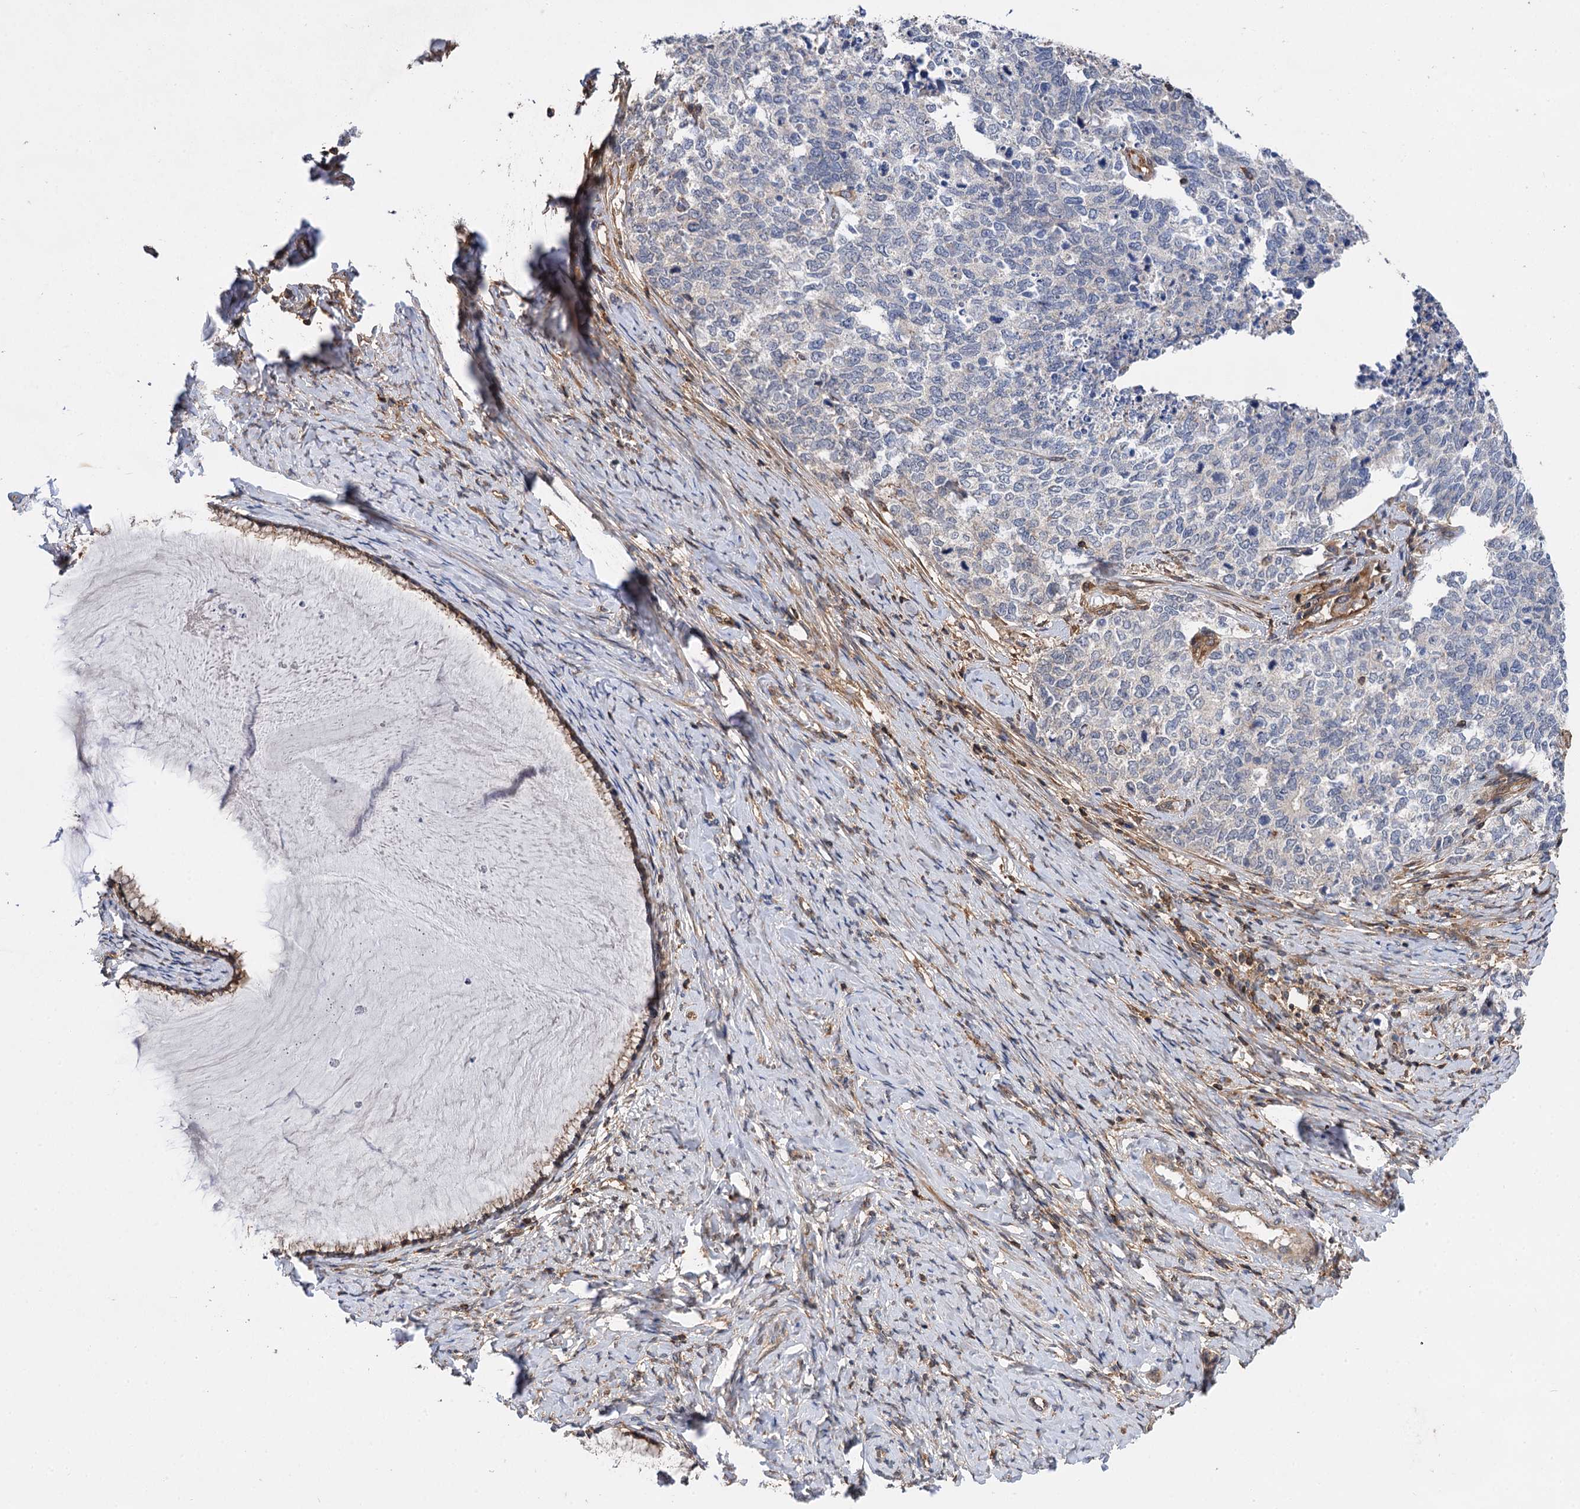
{"staining": {"intensity": "negative", "quantity": "none", "location": "none"}, "tissue": "cervical cancer", "cell_type": "Tumor cells", "image_type": "cancer", "snomed": [{"axis": "morphology", "description": "Squamous cell carcinoma, NOS"}, {"axis": "topography", "description": "Cervix"}], "caption": "This photomicrograph is of cervical cancer stained with immunohistochemistry to label a protein in brown with the nuclei are counter-stained blue. There is no staining in tumor cells. The staining was performed using DAB to visualize the protein expression in brown, while the nuclei were stained in blue with hematoxylin (Magnification: 20x).", "gene": "PACS1", "patient": {"sex": "female", "age": 63}}